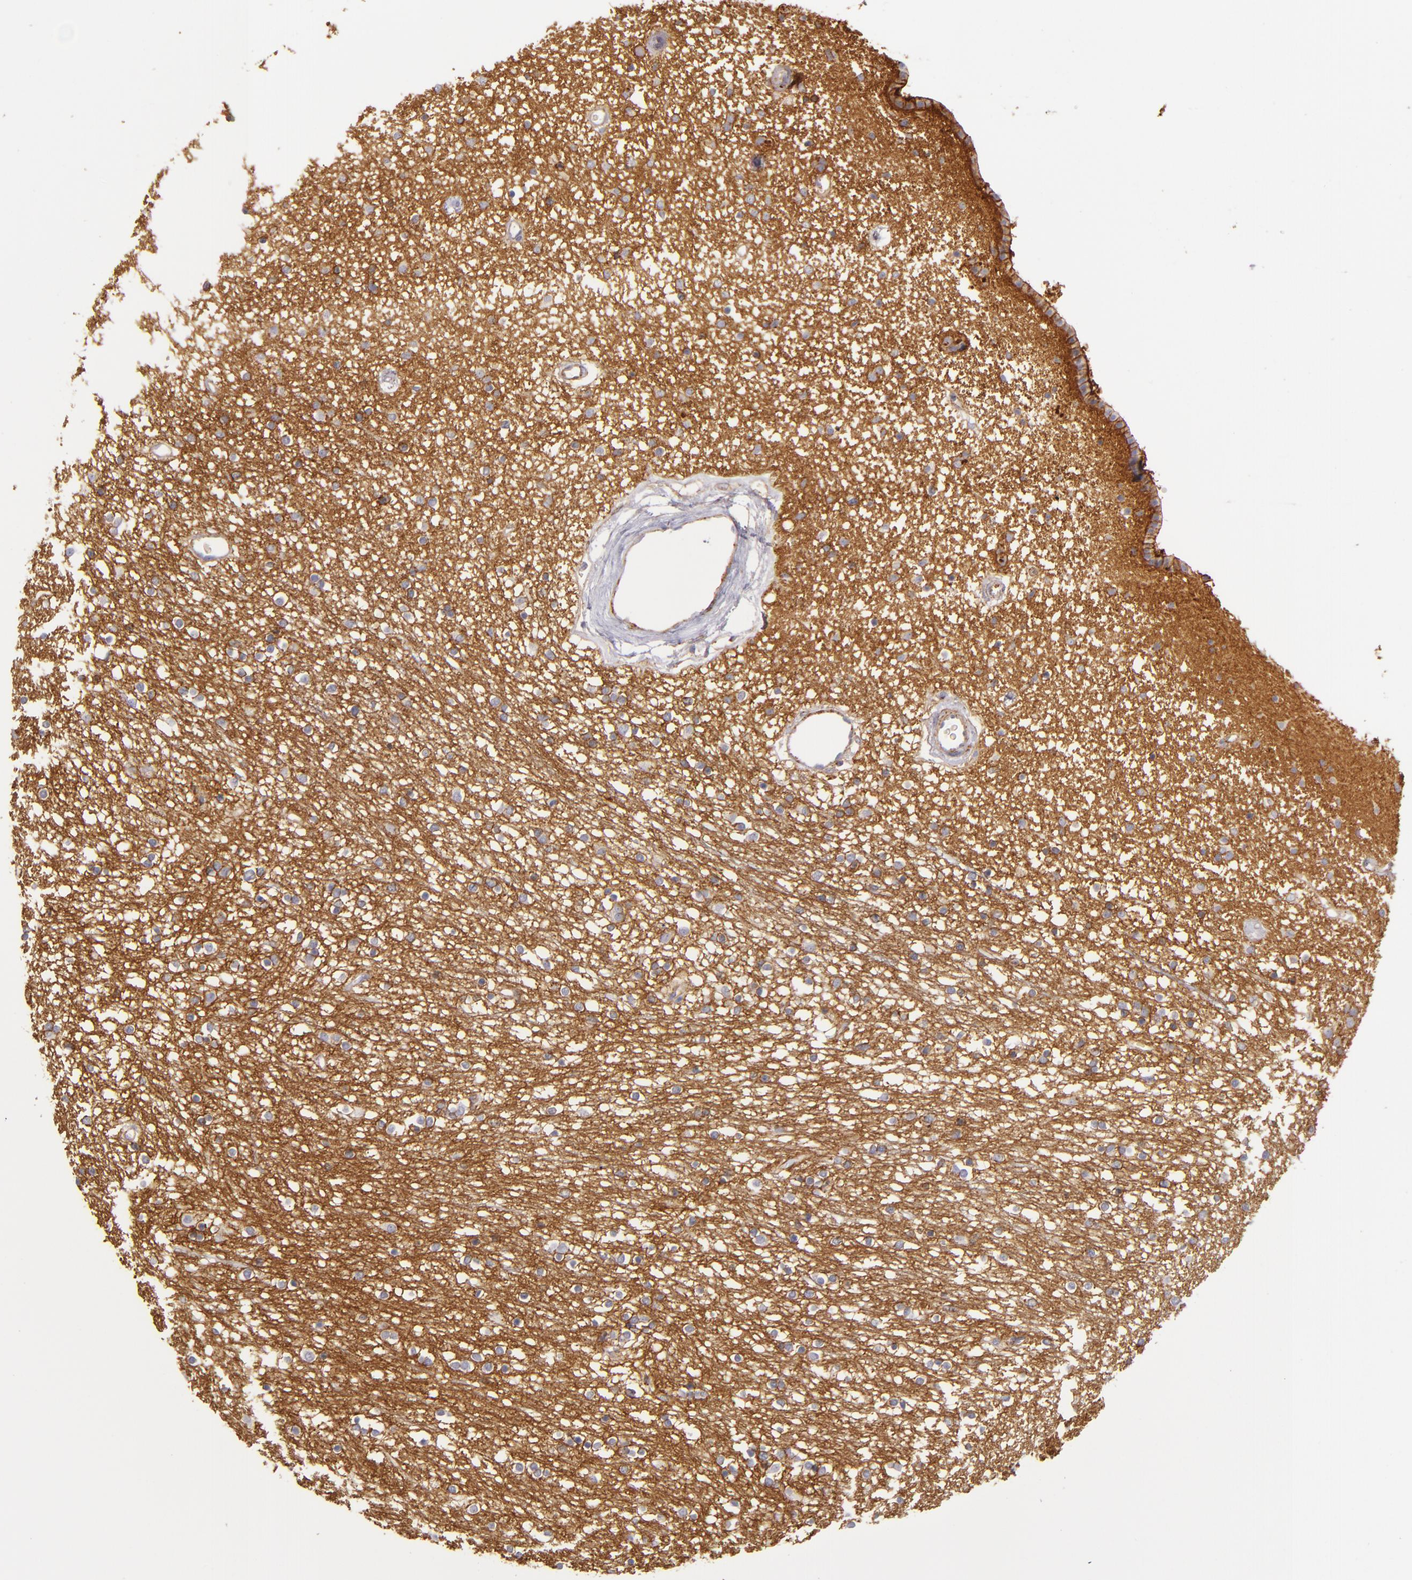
{"staining": {"intensity": "strong", "quantity": "<25%", "location": "cytoplasmic/membranous"}, "tissue": "caudate", "cell_type": "Glial cells", "image_type": "normal", "snomed": [{"axis": "morphology", "description": "Normal tissue, NOS"}, {"axis": "topography", "description": "Lateral ventricle wall"}], "caption": "Glial cells display medium levels of strong cytoplasmic/membranous staining in about <25% of cells in unremarkable human caudate.", "gene": "CD9", "patient": {"sex": "female", "age": 54}}